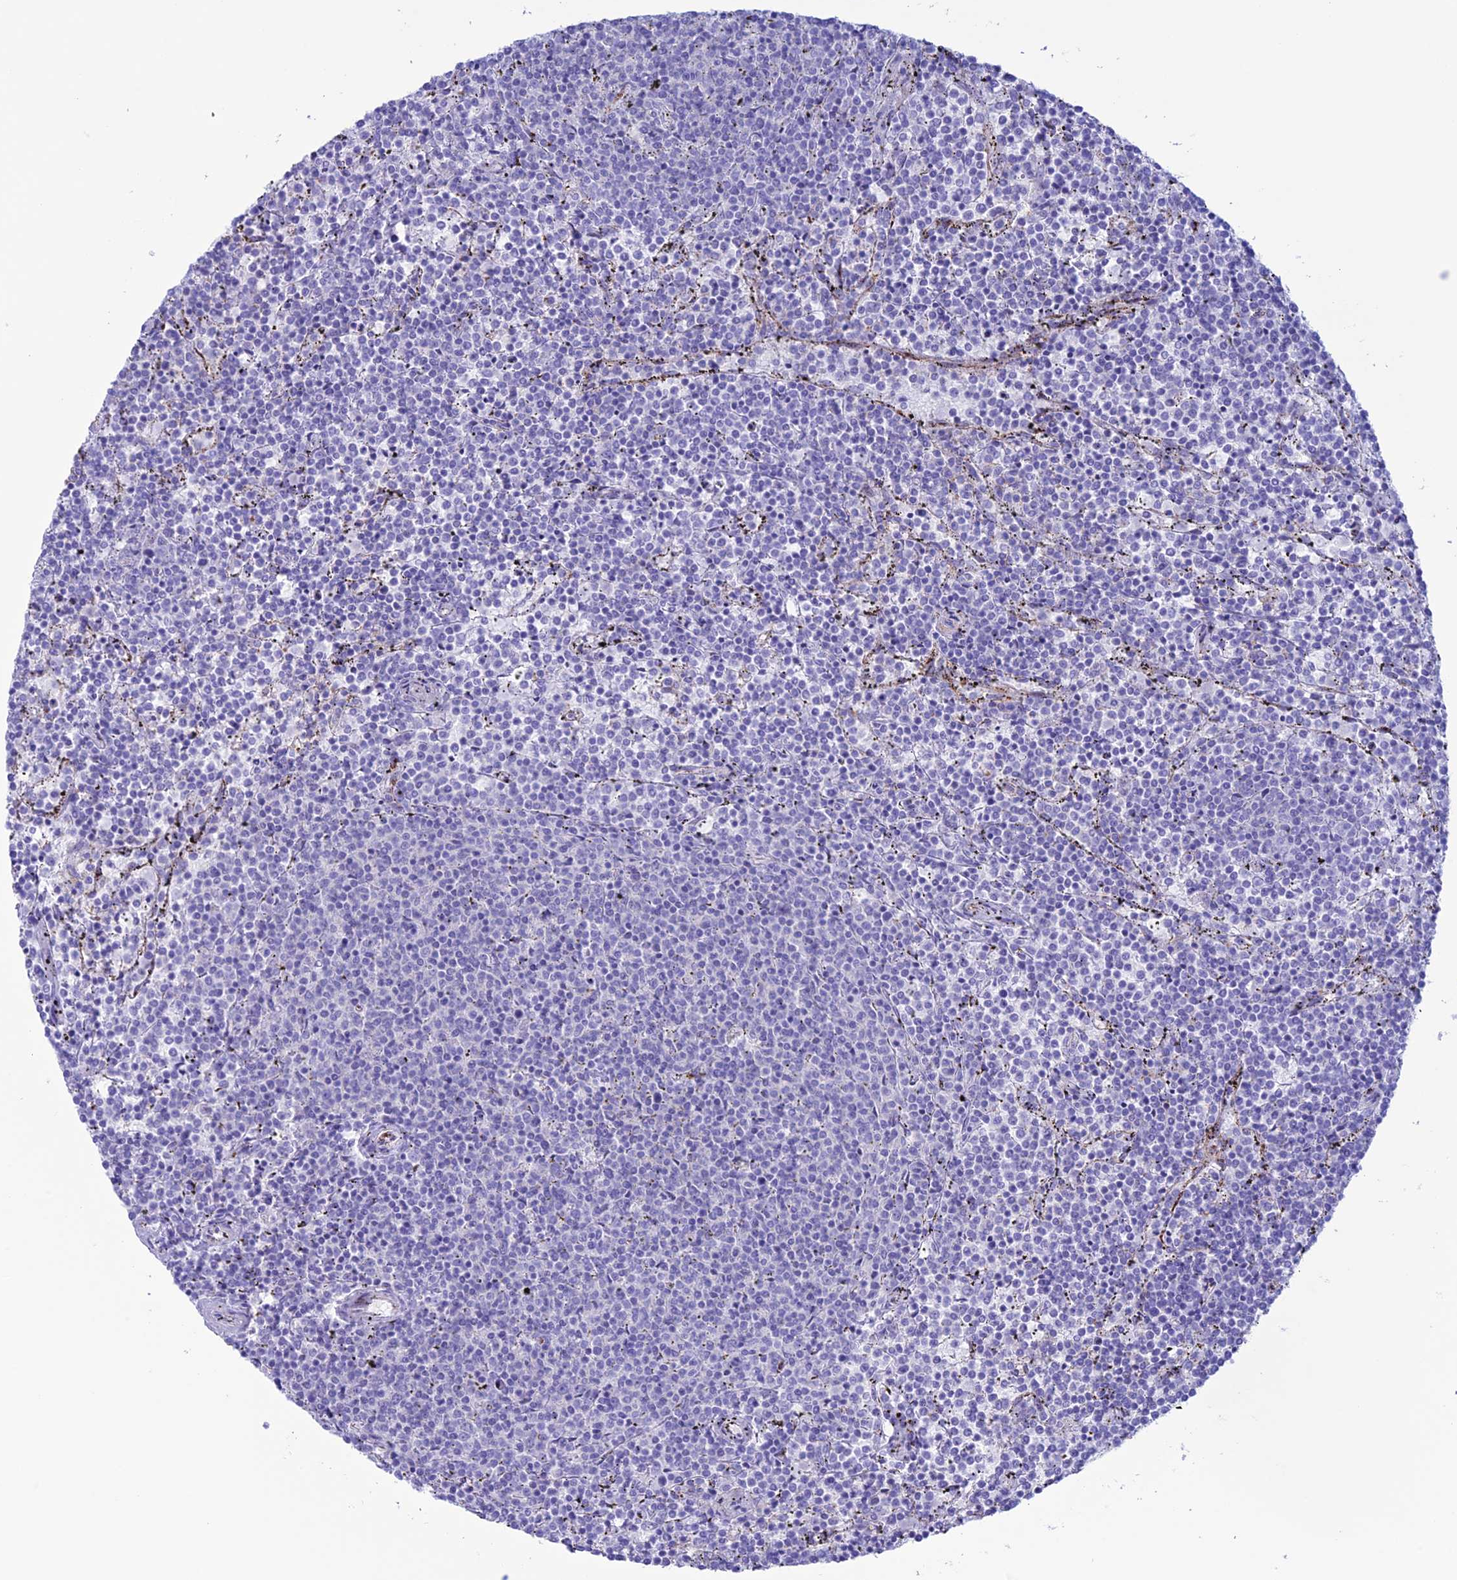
{"staining": {"intensity": "negative", "quantity": "none", "location": "none"}, "tissue": "lymphoma", "cell_type": "Tumor cells", "image_type": "cancer", "snomed": [{"axis": "morphology", "description": "Malignant lymphoma, non-Hodgkin's type, Low grade"}, {"axis": "topography", "description": "Spleen"}], "caption": "Lymphoma was stained to show a protein in brown. There is no significant expression in tumor cells.", "gene": "CDC42EP5", "patient": {"sex": "female", "age": 50}}